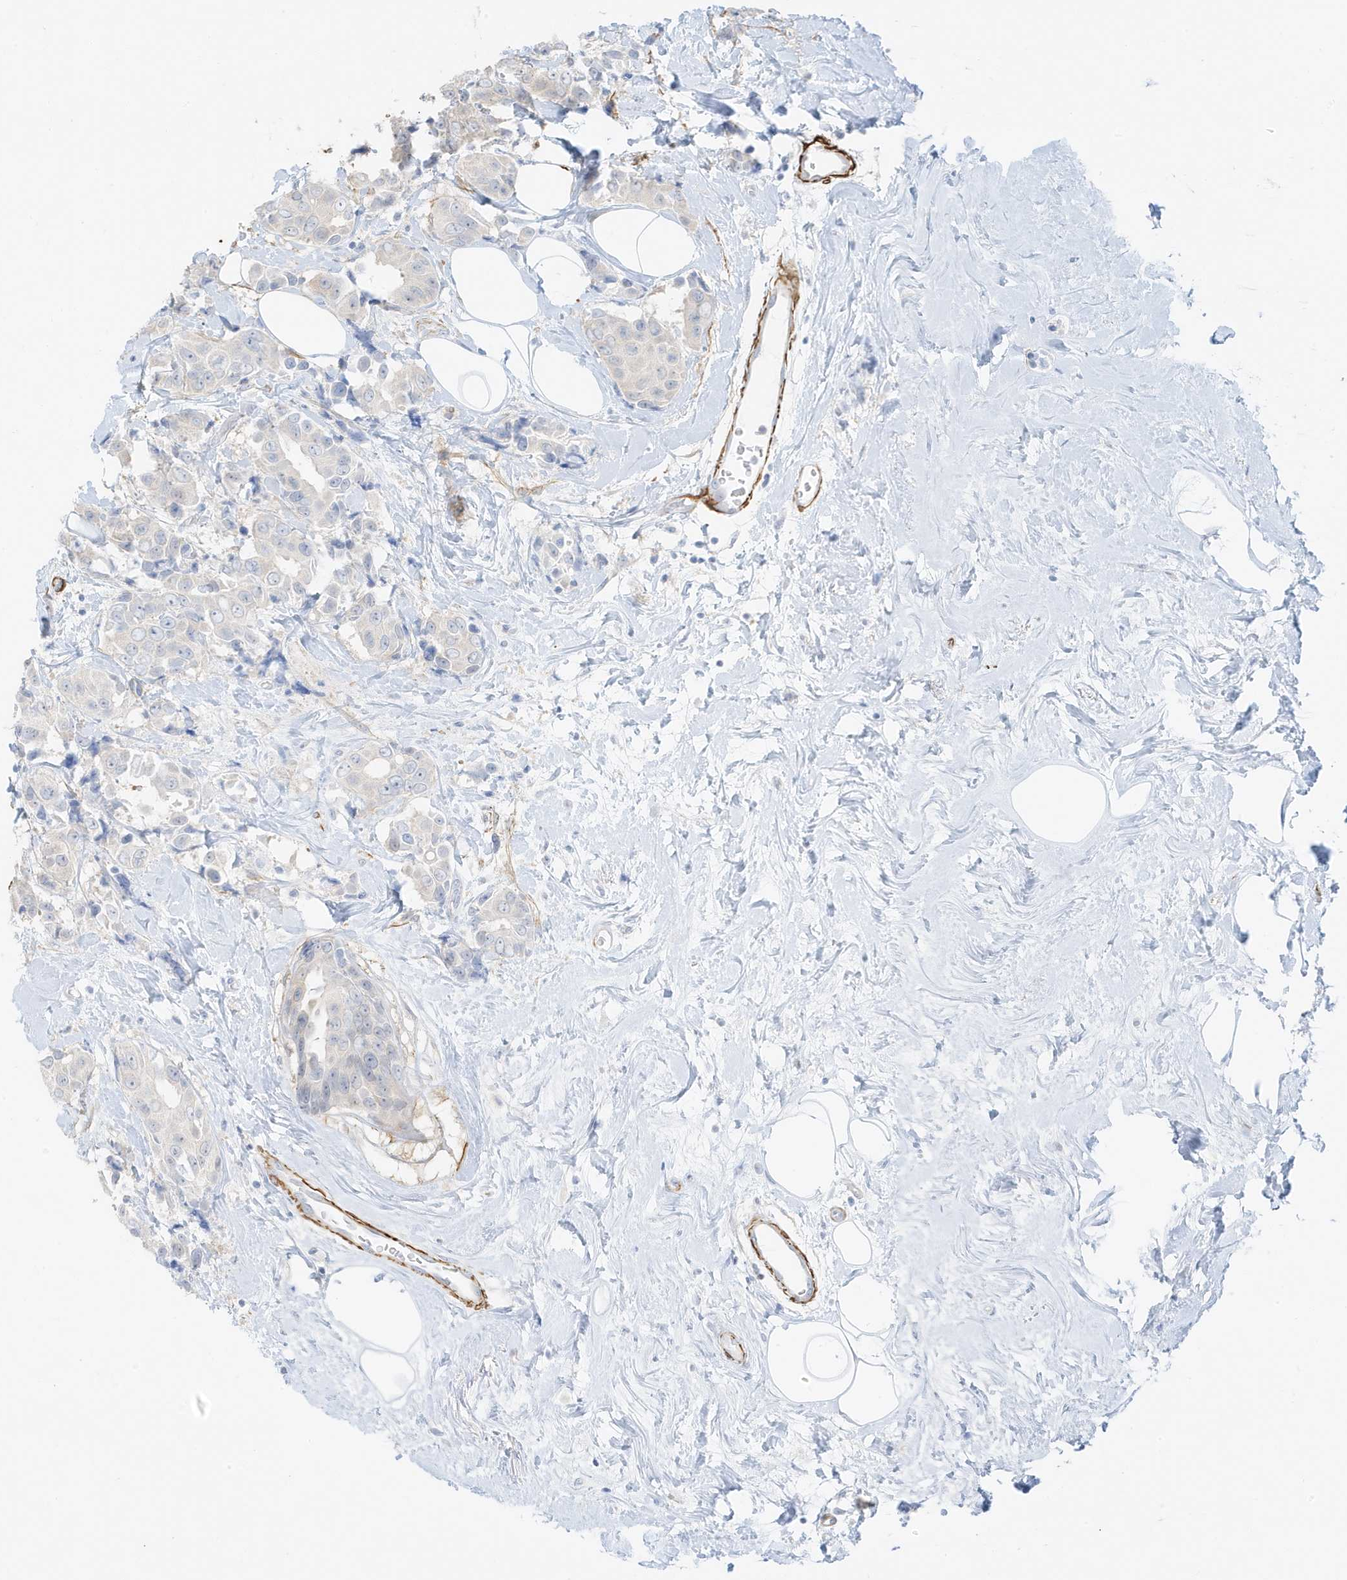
{"staining": {"intensity": "negative", "quantity": "none", "location": "none"}, "tissue": "breast cancer", "cell_type": "Tumor cells", "image_type": "cancer", "snomed": [{"axis": "morphology", "description": "Normal tissue, NOS"}, {"axis": "morphology", "description": "Duct carcinoma"}, {"axis": "topography", "description": "Breast"}], "caption": "Protein analysis of breast intraductal carcinoma displays no significant staining in tumor cells.", "gene": "SLC22A13", "patient": {"sex": "female", "age": 39}}